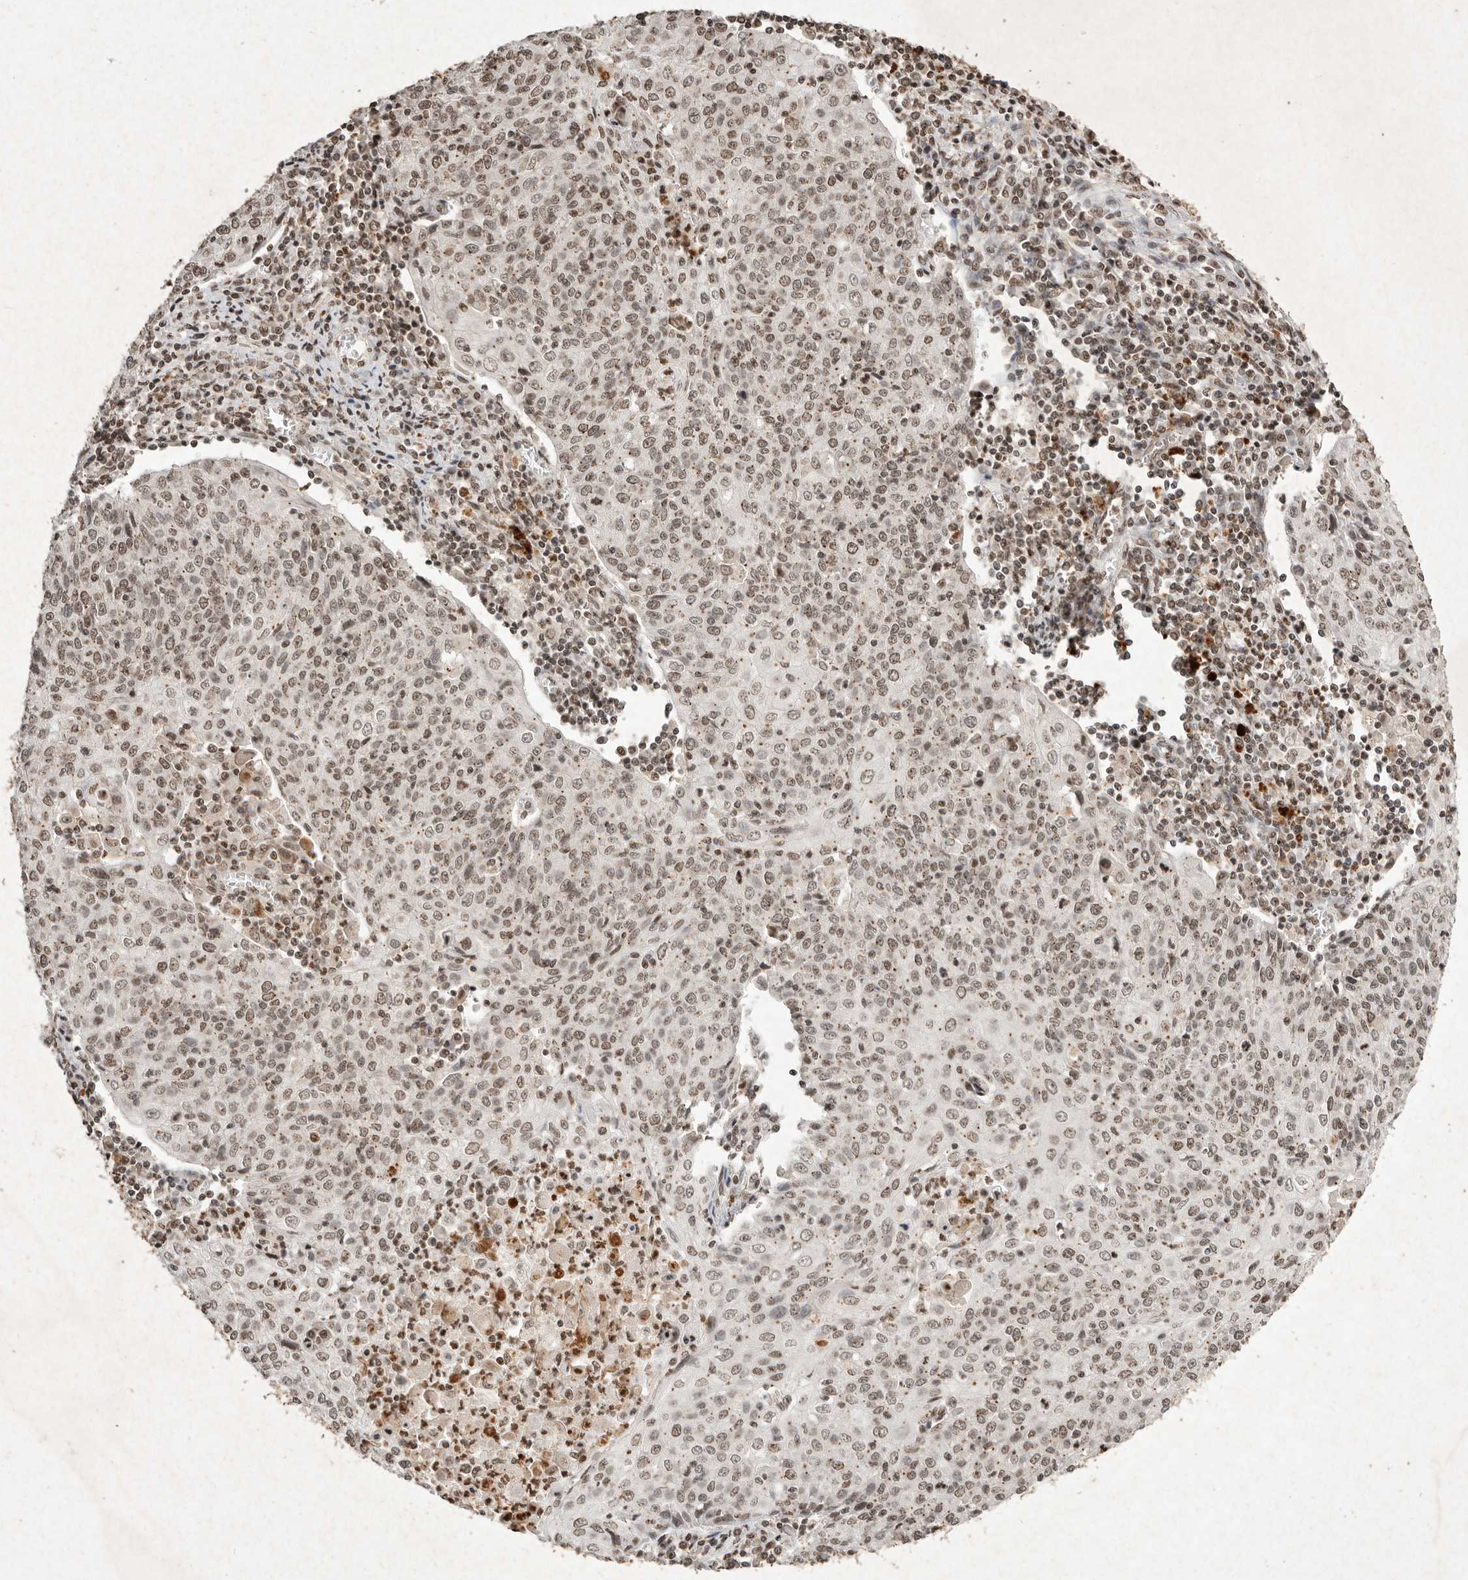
{"staining": {"intensity": "moderate", "quantity": "25%-75%", "location": "nuclear"}, "tissue": "cervical cancer", "cell_type": "Tumor cells", "image_type": "cancer", "snomed": [{"axis": "morphology", "description": "Squamous cell carcinoma, NOS"}, {"axis": "topography", "description": "Cervix"}], "caption": "DAB (3,3'-diaminobenzidine) immunohistochemical staining of human cervical cancer exhibits moderate nuclear protein positivity in approximately 25%-75% of tumor cells. (brown staining indicates protein expression, while blue staining denotes nuclei).", "gene": "NKX3-2", "patient": {"sex": "female", "age": 48}}